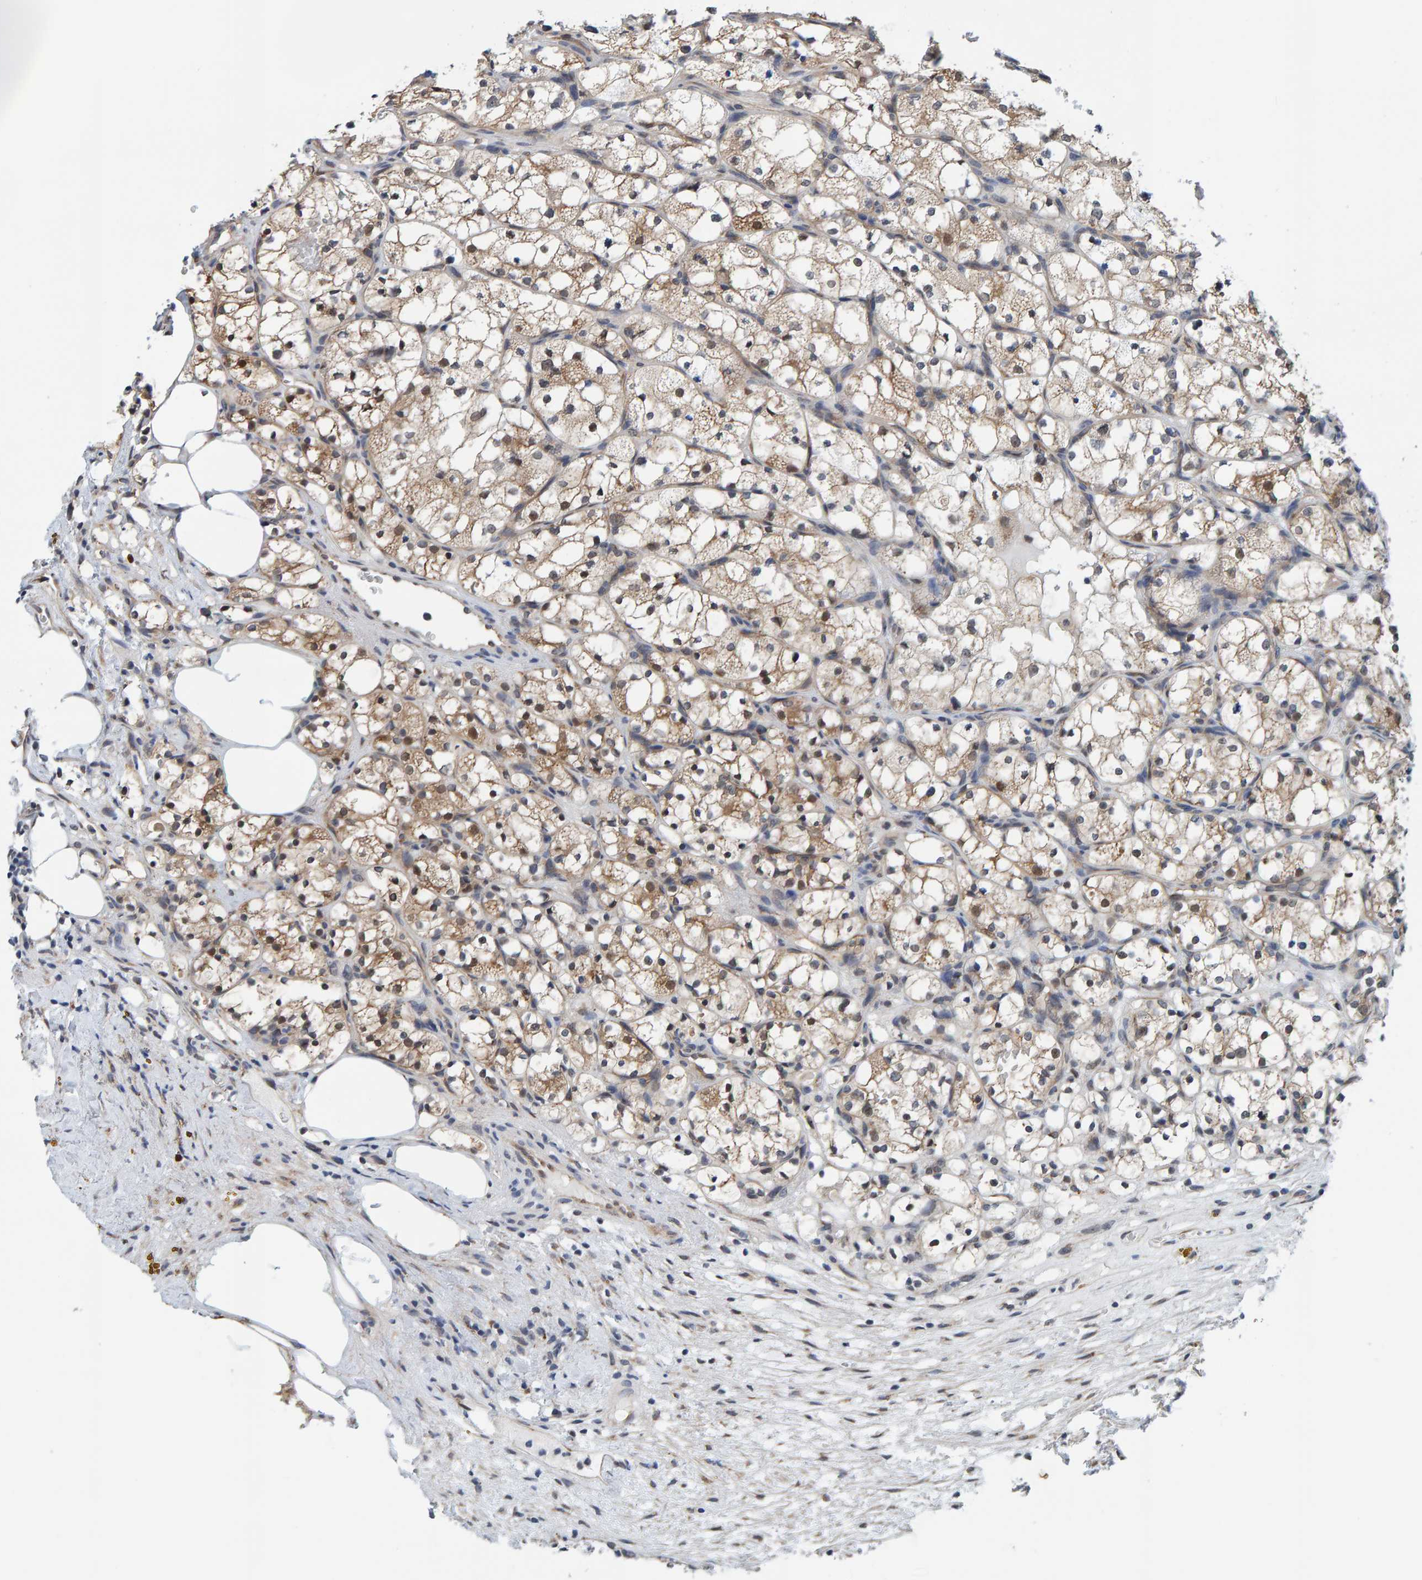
{"staining": {"intensity": "moderate", "quantity": ">75%", "location": "cytoplasmic/membranous,nuclear"}, "tissue": "renal cancer", "cell_type": "Tumor cells", "image_type": "cancer", "snomed": [{"axis": "morphology", "description": "Adenocarcinoma, NOS"}, {"axis": "topography", "description": "Kidney"}], "caption": "This is an image of IHC staining of renal cancer, which shows moderate expression in the cytoplasmic/membranous and nuclear of tumor cells.", "gene": "SCRN2", "patient": {"sex": "female", "age": 69}}